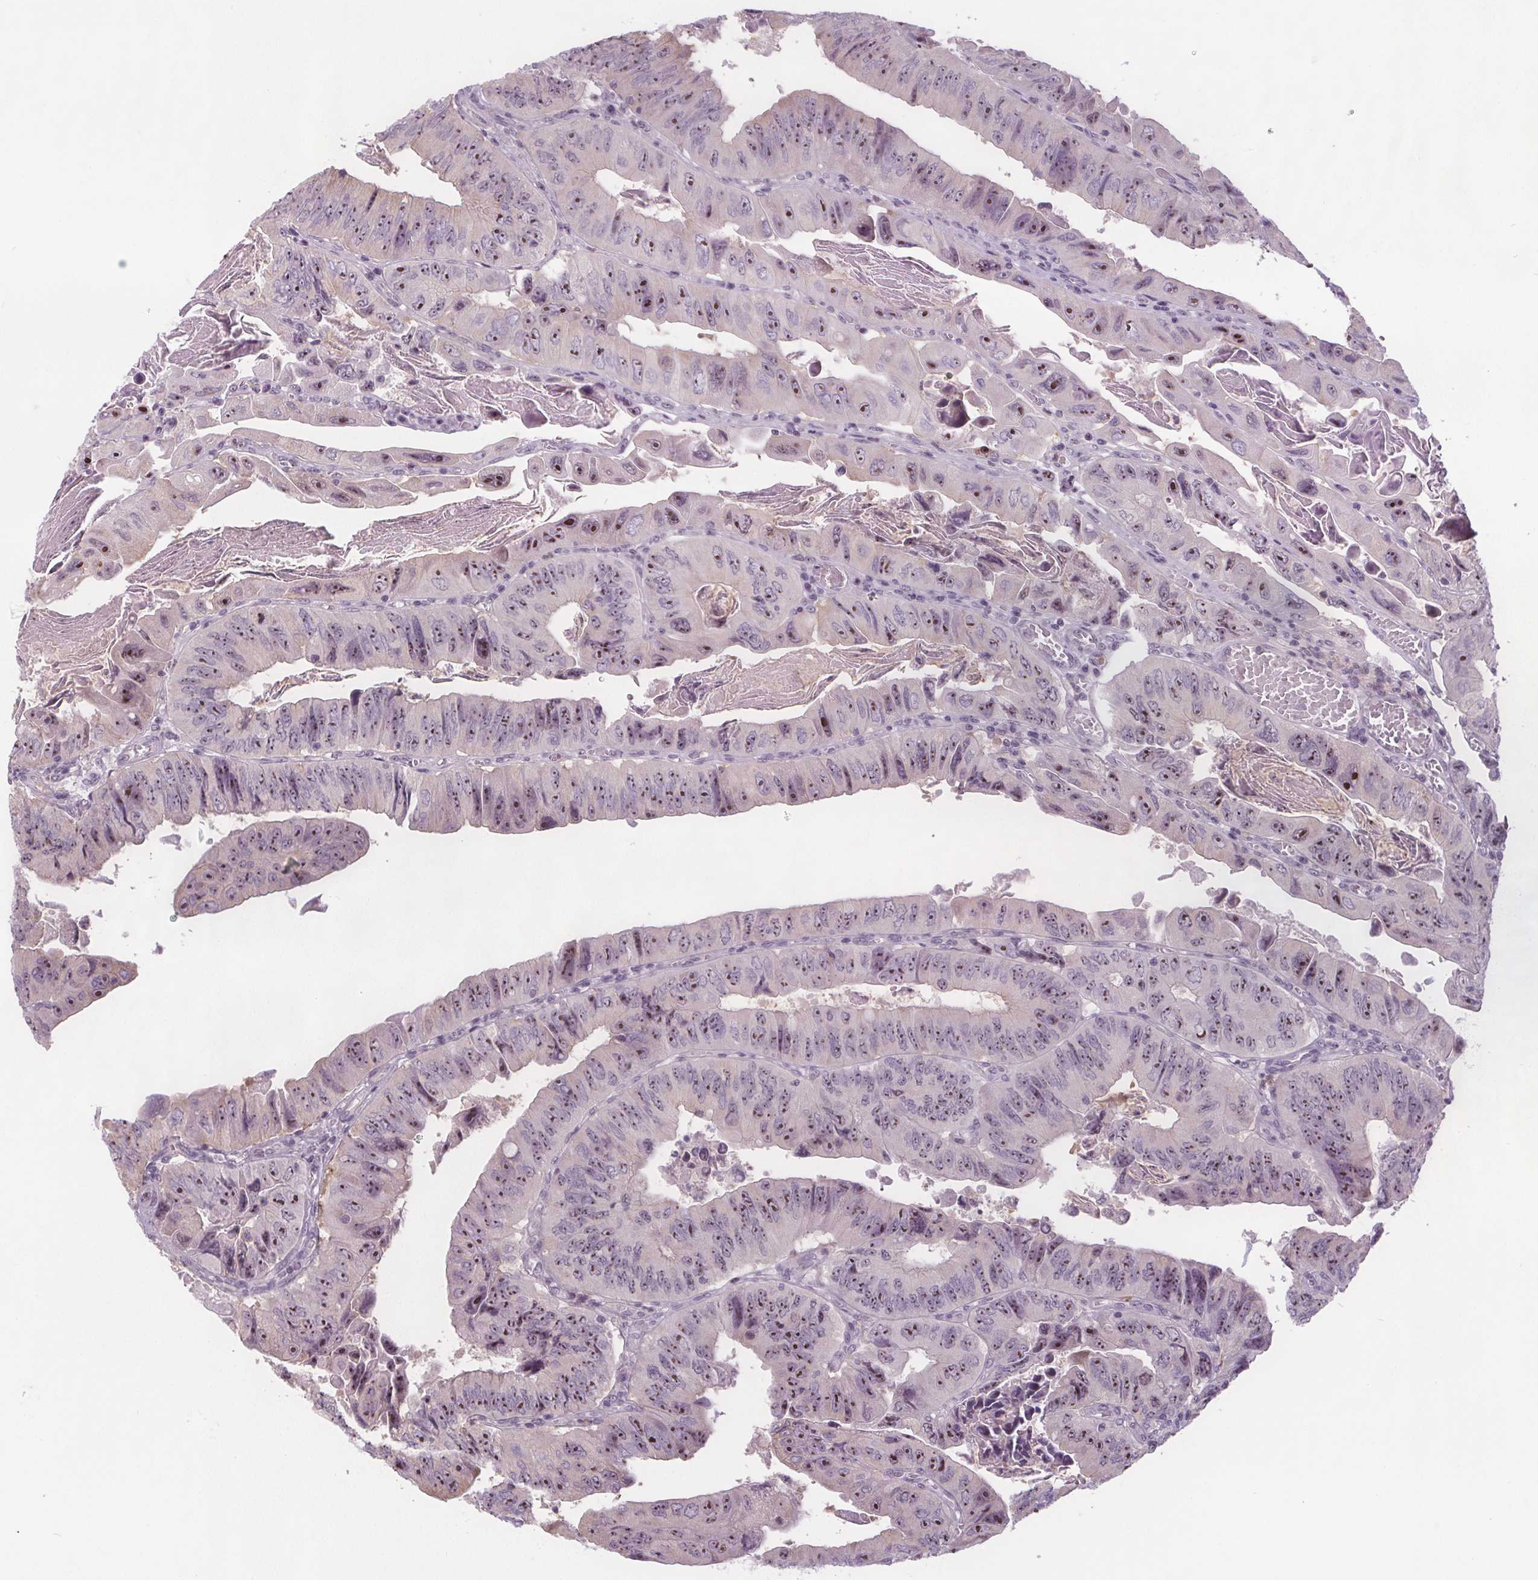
{"staining": {"intensity": "moderate", "quantity": ">75%", "location": "nuclear"}, "tissue": "colorectal cancer", "cell_type": "Tumor cells", "image_type": "cancer", "snomed": [{"axis": "morphology", "description": "Adenocarcinoma, NOS"}, {"axis": "topography", "description": "Colon"}], "caption": "Colorectal cancer tissue reveals moderate nuclear staining in approximately >75% of tumor cells, visualized by immunohistochemistry. The staining was performed using DAB to visualize the protein expression in brown, while the nuclei were stained in blue with hematoxylin (Magnification: 20x).", "gene": "NOLC1", "patient": {"sex": "female", "age": 84}}